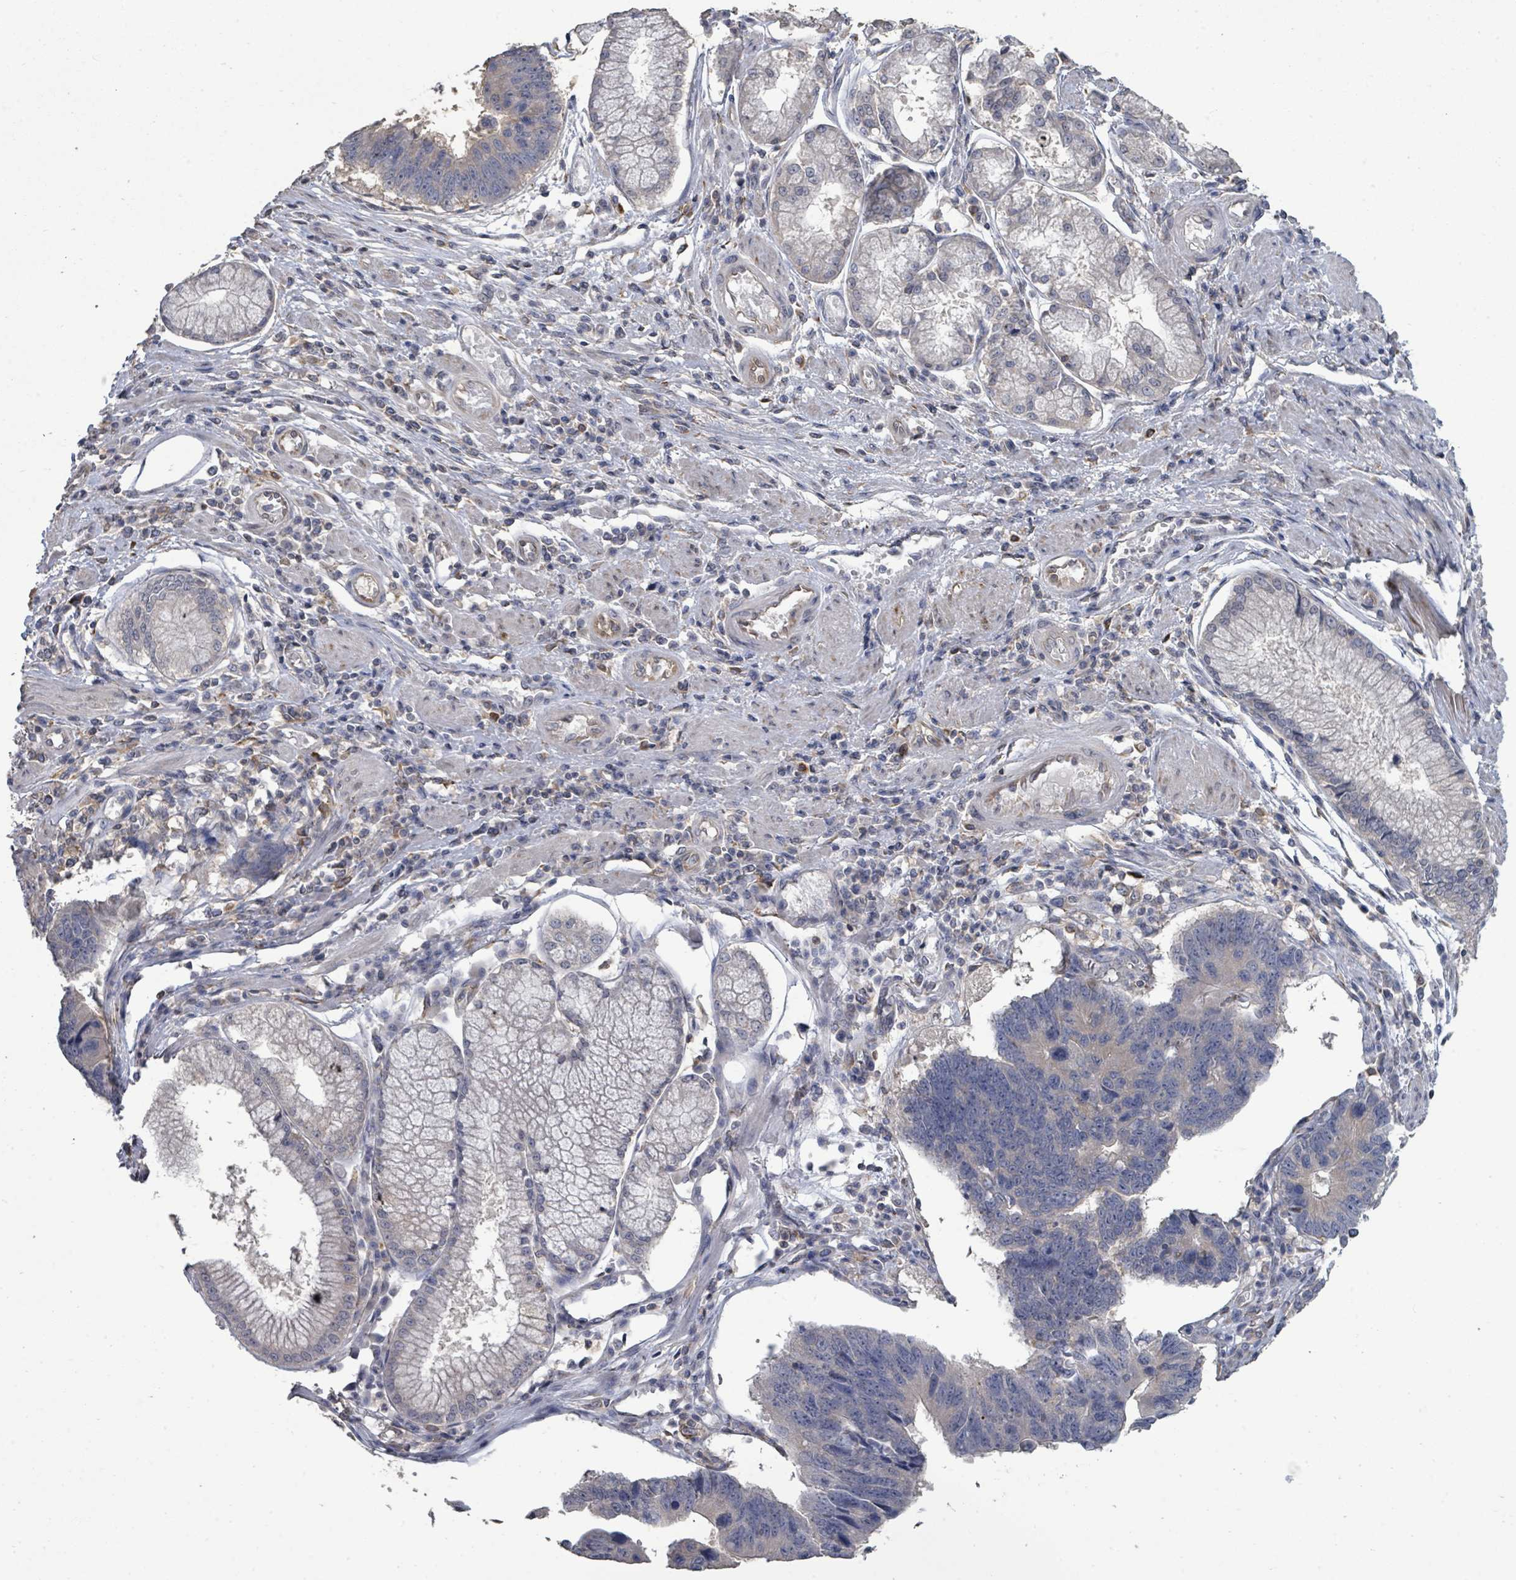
{"staining": {"intensity": "moderate", "quantity": "<25%", "location": "cytoplasmic/membranous"}, "tissue": "stomach cancer", "cell_type": "Tumor cells", "image_type": "cancer", "snomed": [{"axis": "morphology", "description": "Adenocarcinoma, NOS"}, {"axis": "topography", "description": "Stomach"}], "caption": "Immunohistochemistry photomicrograph of human stomach adenocarcinoma stained for a protein (brown), which displays low levels of moderate cytoplasmic/membranous positivity in approximately <25% of tumor cells.", "gene": "SLC9A7", "patient": {"sex": "male", "age": 59}}